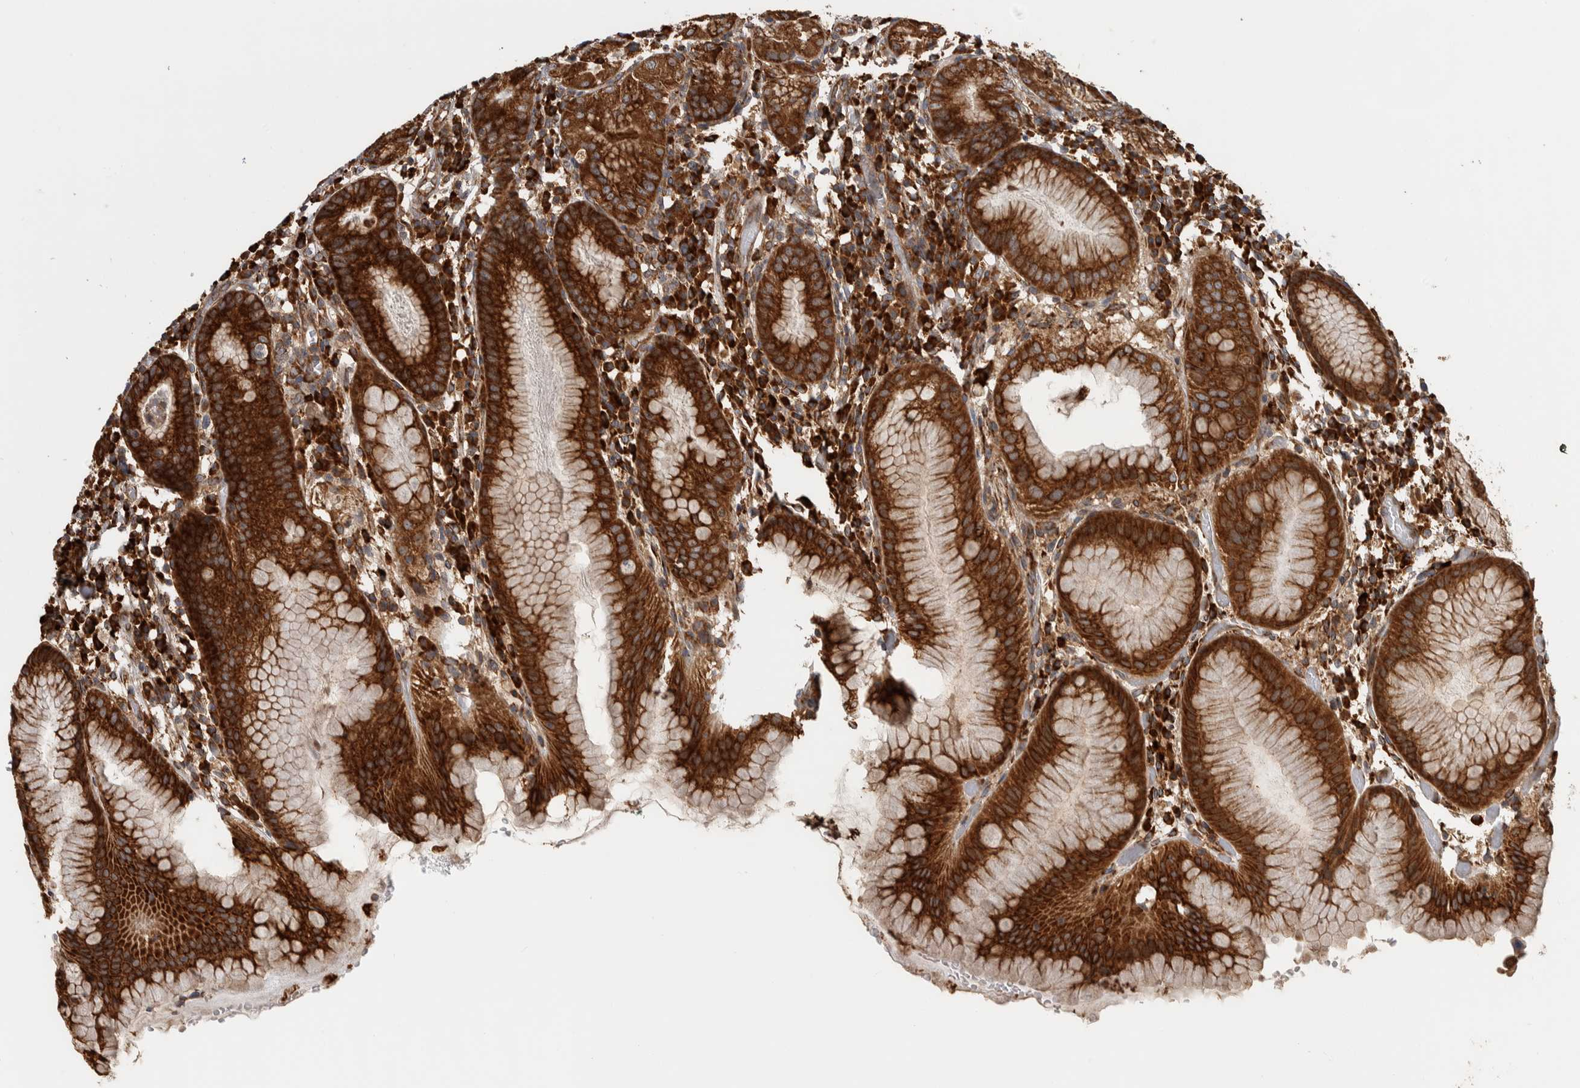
{"staining": {"intensity": "strong", "quantity": ">75%", "location": "cytoplasmic/membranous"}, "tissue": "stomach", "cell_type": "Glandular cells", "image_type": "normal", "snomed": [{"axis": "morphology", "description": "Normal tissue, NOS"}, {"axis": "topography", "description": "Stomach"}, {"axis": "topography", "description": "Stomach, lower"}], "caption": "Human stomach stained with a brown dye reveals strong cytoplasmic/membranous positive positivity in approximately >75% of glandular cells.", "gene": "EIF3H", "patient": {"sex": "female", "age": 75}}